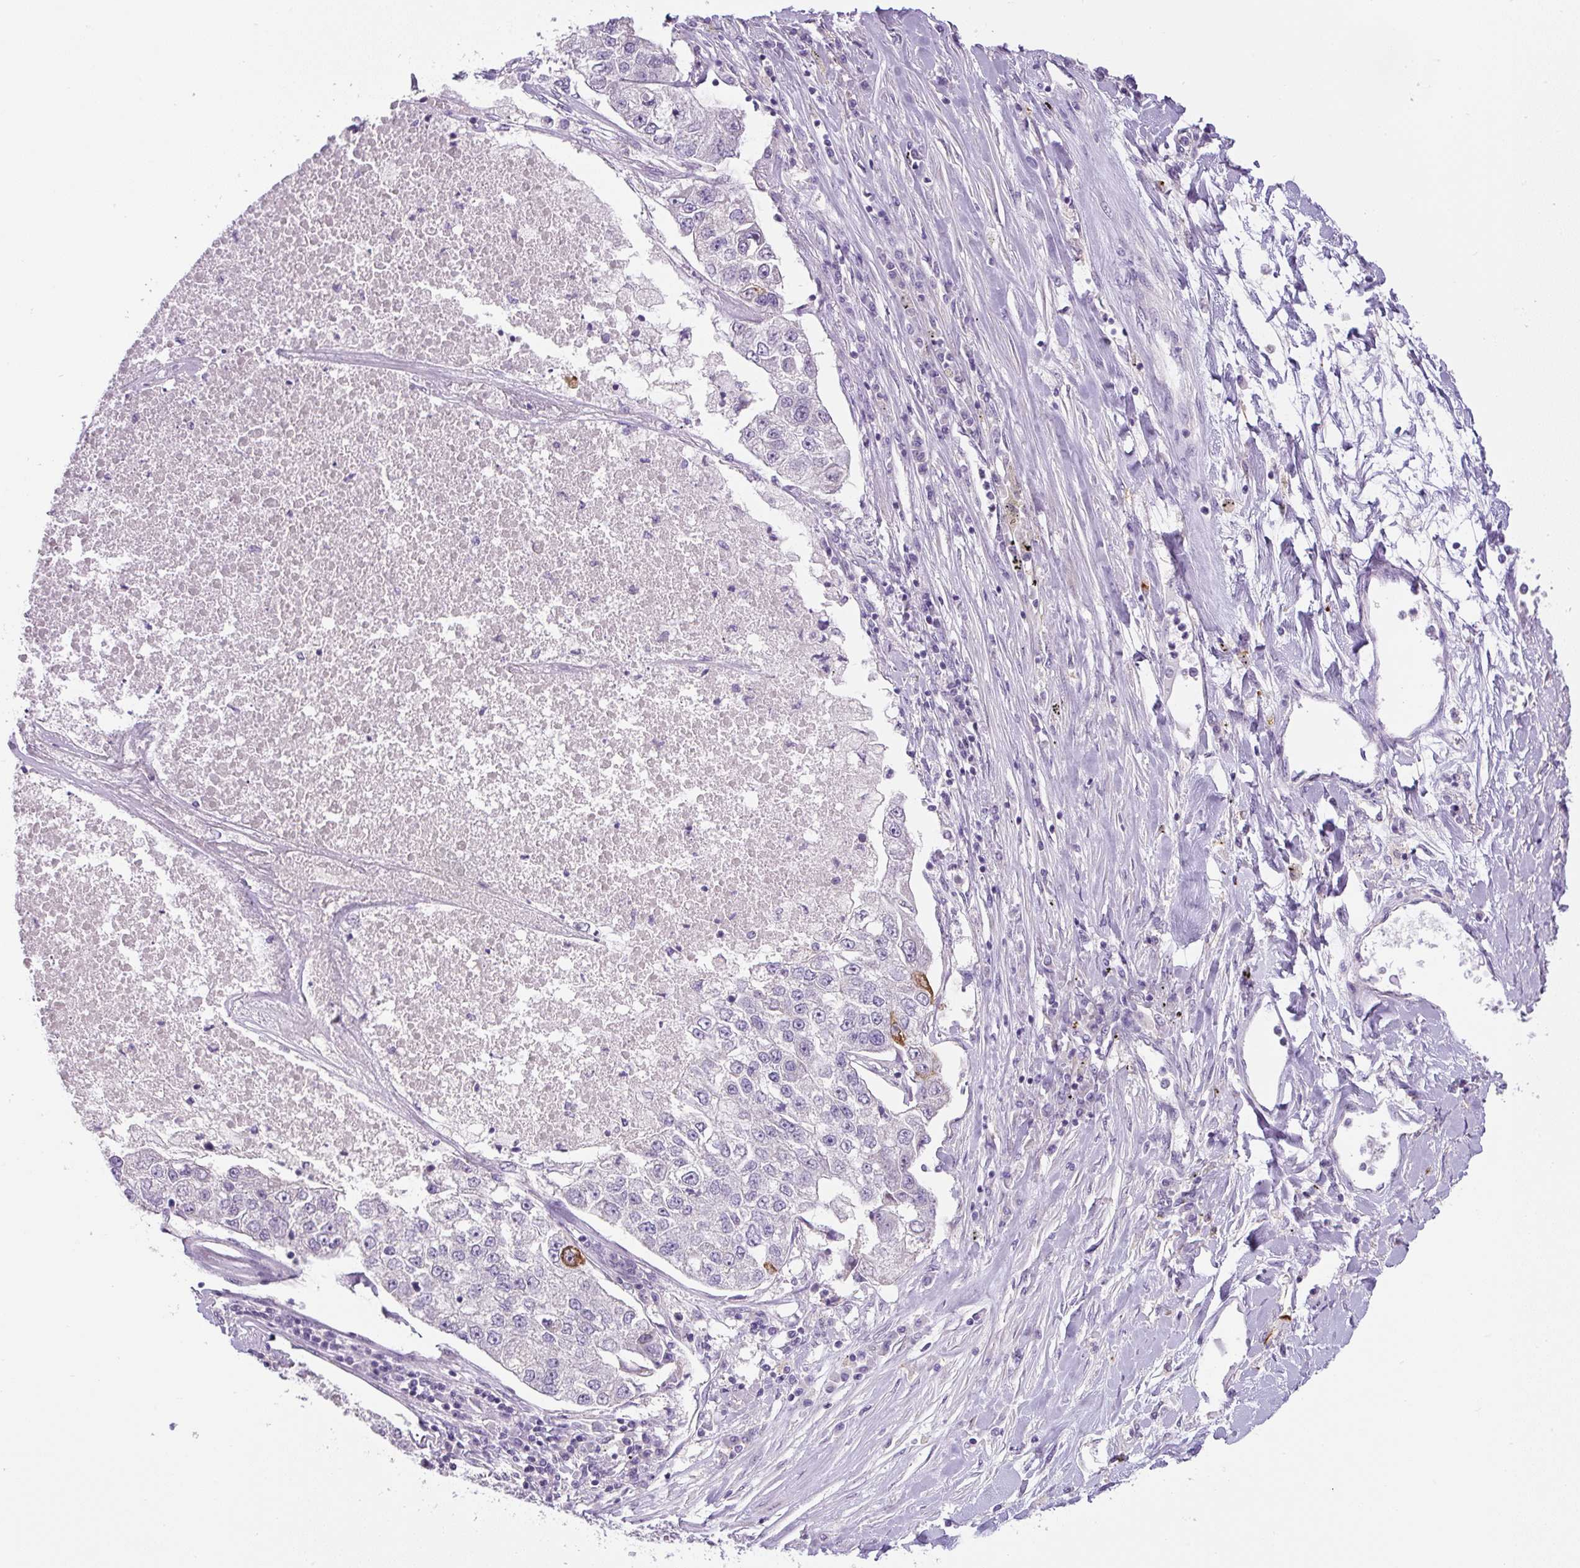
{"staining": {"intensity": "moderate", "quantity": "<25%", "location": "cytoplasmic/membranous"}, "tissue": "lung cancer", "cell_type": "Tumor cells", "image_type": "cancer", "snomed": [{"axis": "morphology", "description": "Adenocarcinoma, NOS"}, {"axis": "topography", "description": "Lung"}], "caption": "Adenocarcinoma (lung) was stained to show a protein in brown. There is low levels of moderate cytoplasmic/membranous staining in approximately <25% of tumor cells. (IHC, brightfield microscopy, high magnification).", "gene": "UBL3", "patient": {"sex": "male", "age": 49}}